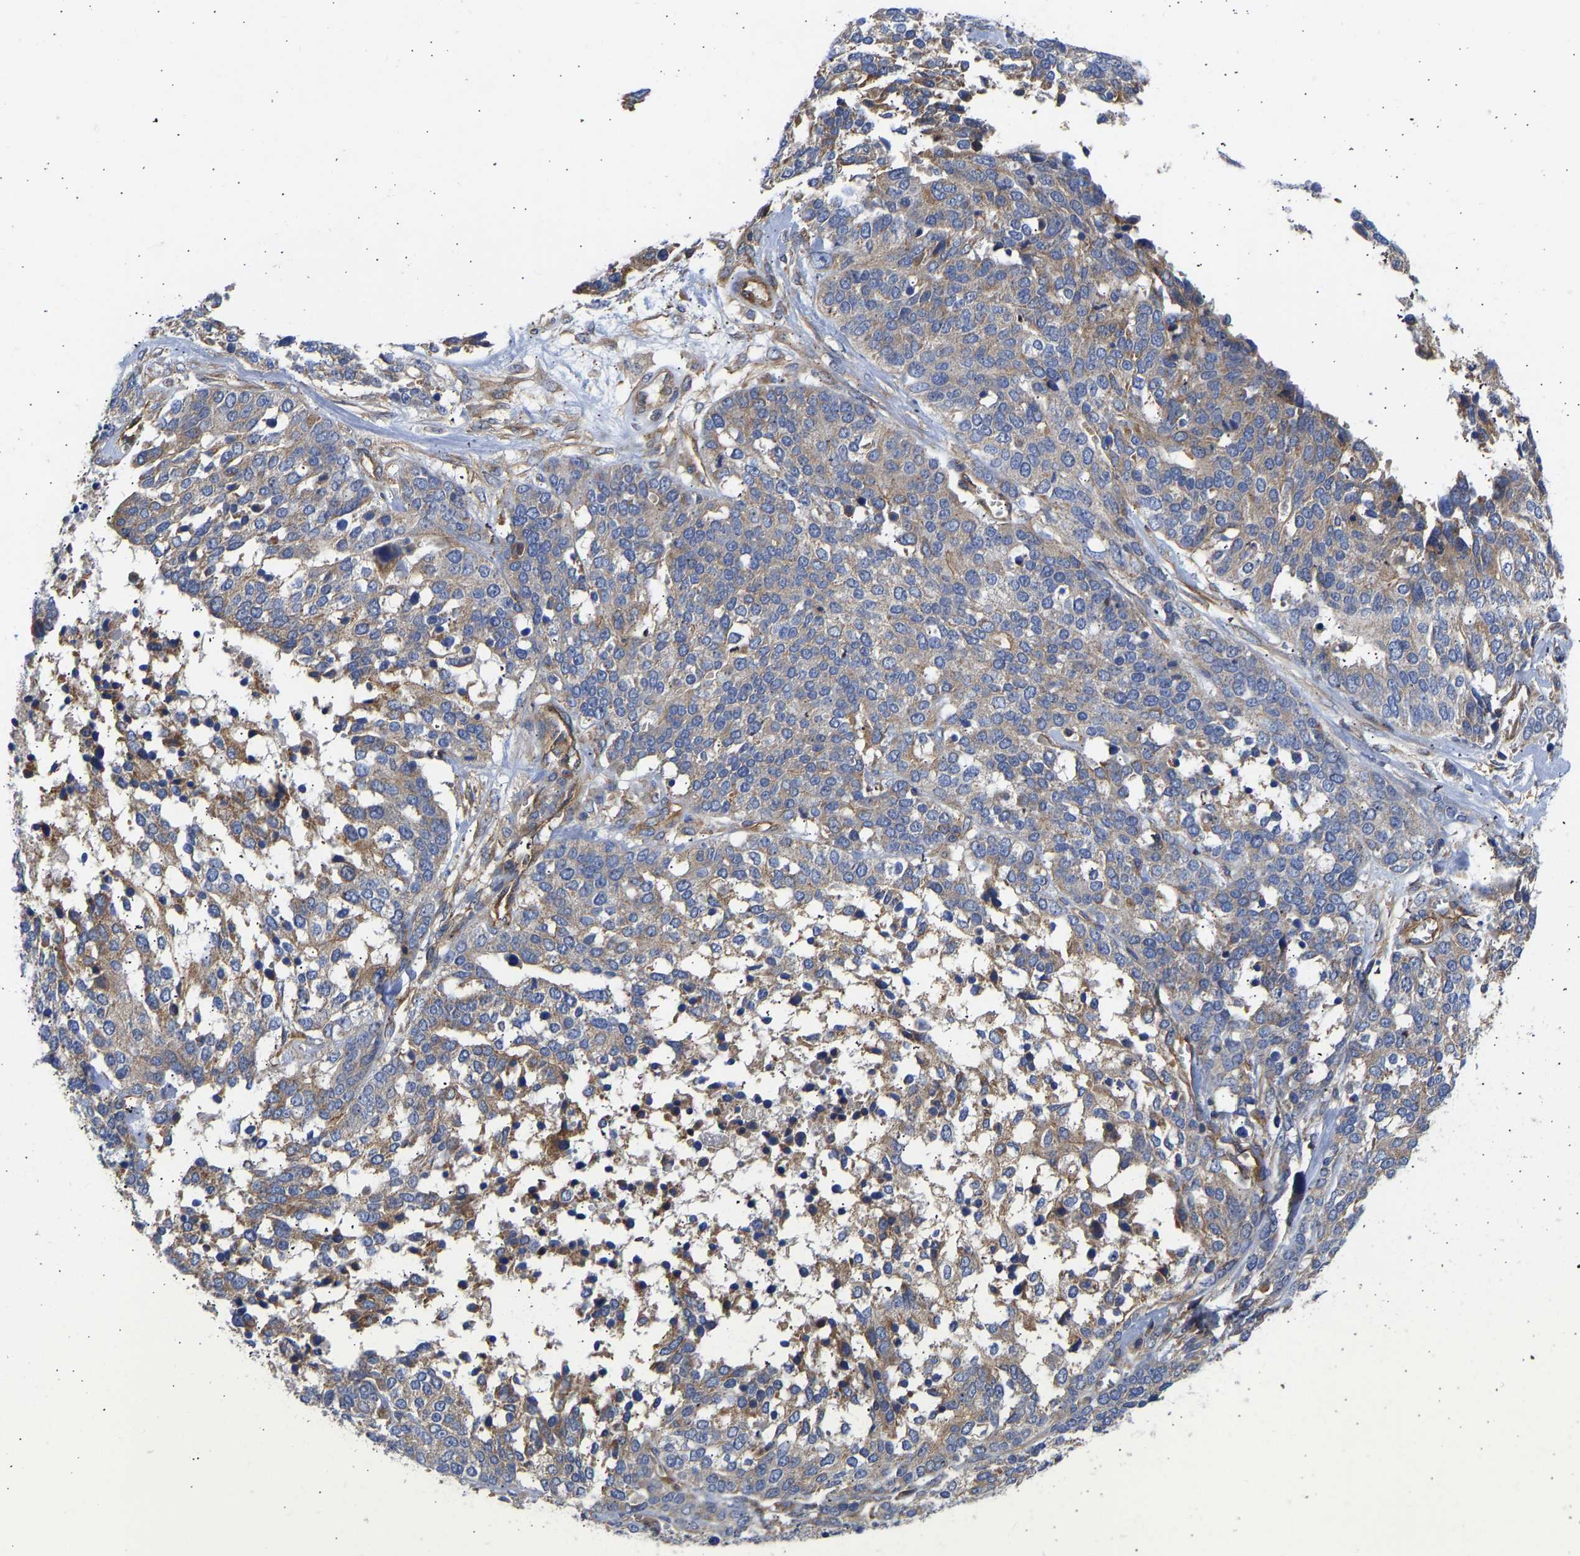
{"staining": {"intensity": "moderate", "quantity": ">75%", "location": "cytoplasmic/membranous"}, "tissue": "ovarian cancer", "cell_type": "Tumor cells", "image_type": "cancer", "snomed": [{"axis": "morphology", "description": "Cystadenocarcinoma, serous, NOS"}, {"axis": "topography", "description": "Ovary"}], "caption": "The image displays immunohistochemical staining of serous cystadenocarcinoma (ovarian). There is moderate cytoplasmic/membranous staining is identified in approximately >75% of tumor cells.", "gene": "MYO1C", "patient": {"sex": "female", "age": 44}}